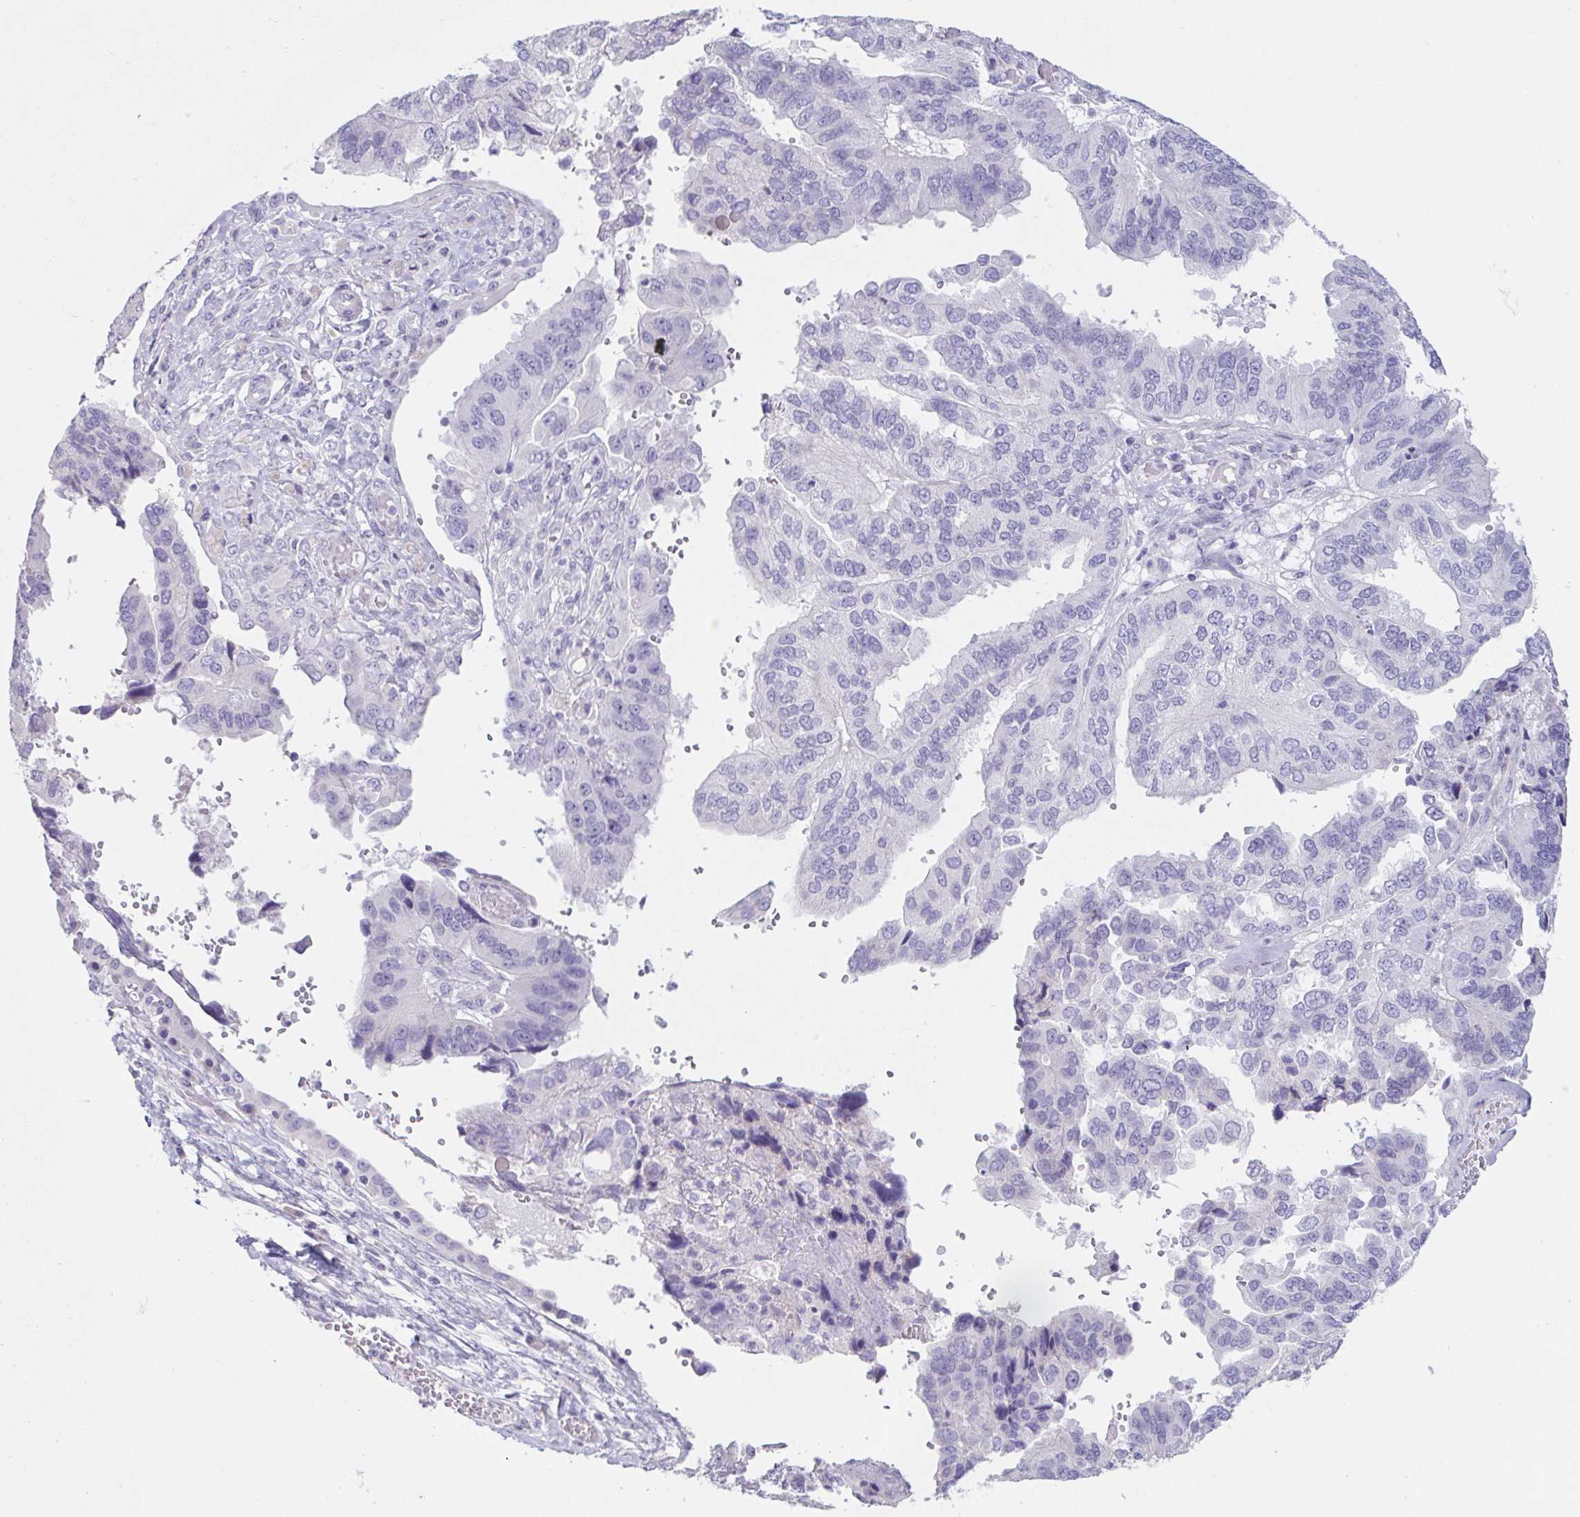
{"staining": {"intensity": "negative", "quantity": "none", "location": "none"}, "tissue": "ovarian cancer", "cell_type": "Tumor cells", "image_type": "cancer", "snomed": [{"axis": "morphology", "description": "Cystadenocarcinoma, serous, NOS"}, {"axis": "topography", "description": "Ovary"}], "caption": "An image of ovarian serous cystadenocarcinoma stained for a protein reveals no brown staining in tumor cells.", "gene": "HDGFL1", "patient": {"sex": "female", "age": 79}}